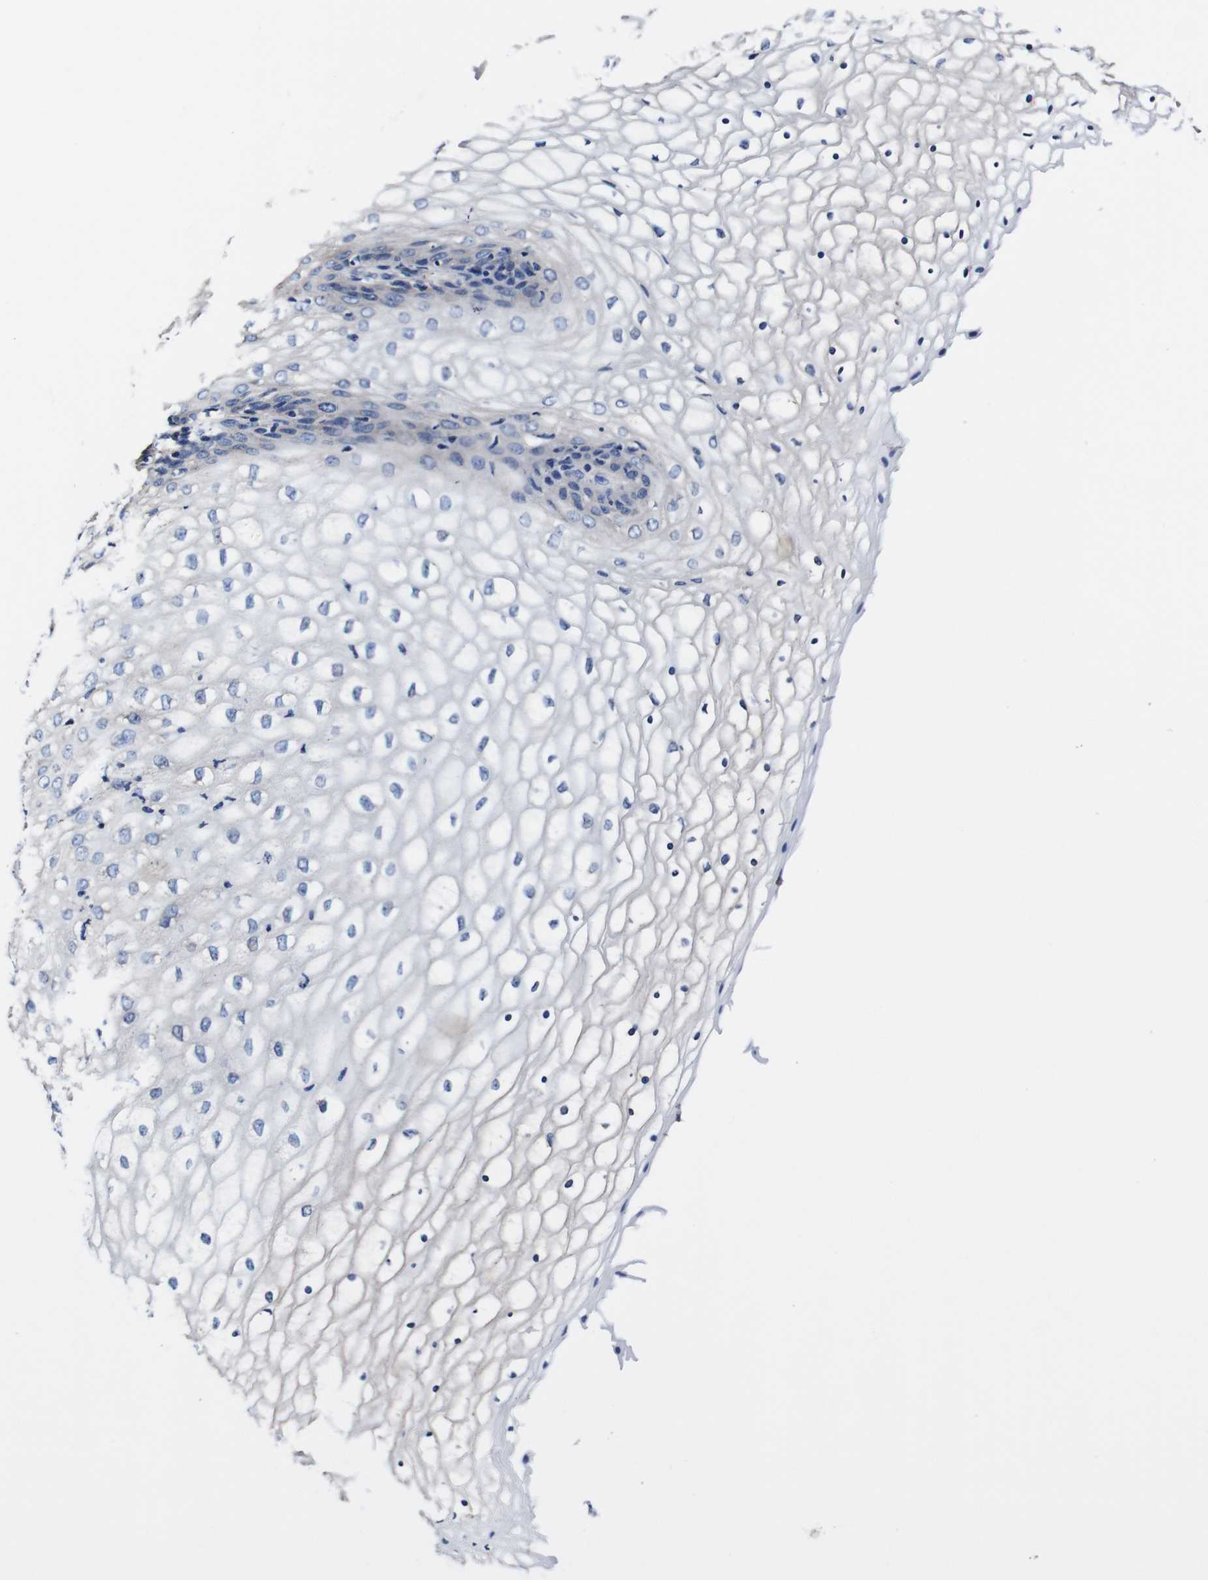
{"staining": {"intensity": "negative", "quantity": "none", "location": "none"}, "tissue": "vagina", "cell_type": "Squamous epithelial cells", "image_type": "normal", "snomed": [{"axis": "morphology", "description": "Normal tissue, NOS"}, {"axis": "topography", "description": "Vagina"}], "caption": "IHC photomicrograph of benign vagina: human vagina stained with DAB reveals no significant protein staining in squamous epithelial cells. (DAB IHC, high magnification).", "gene": "PDCD6IP", "patient": {"sex": "female", "age": 34}}